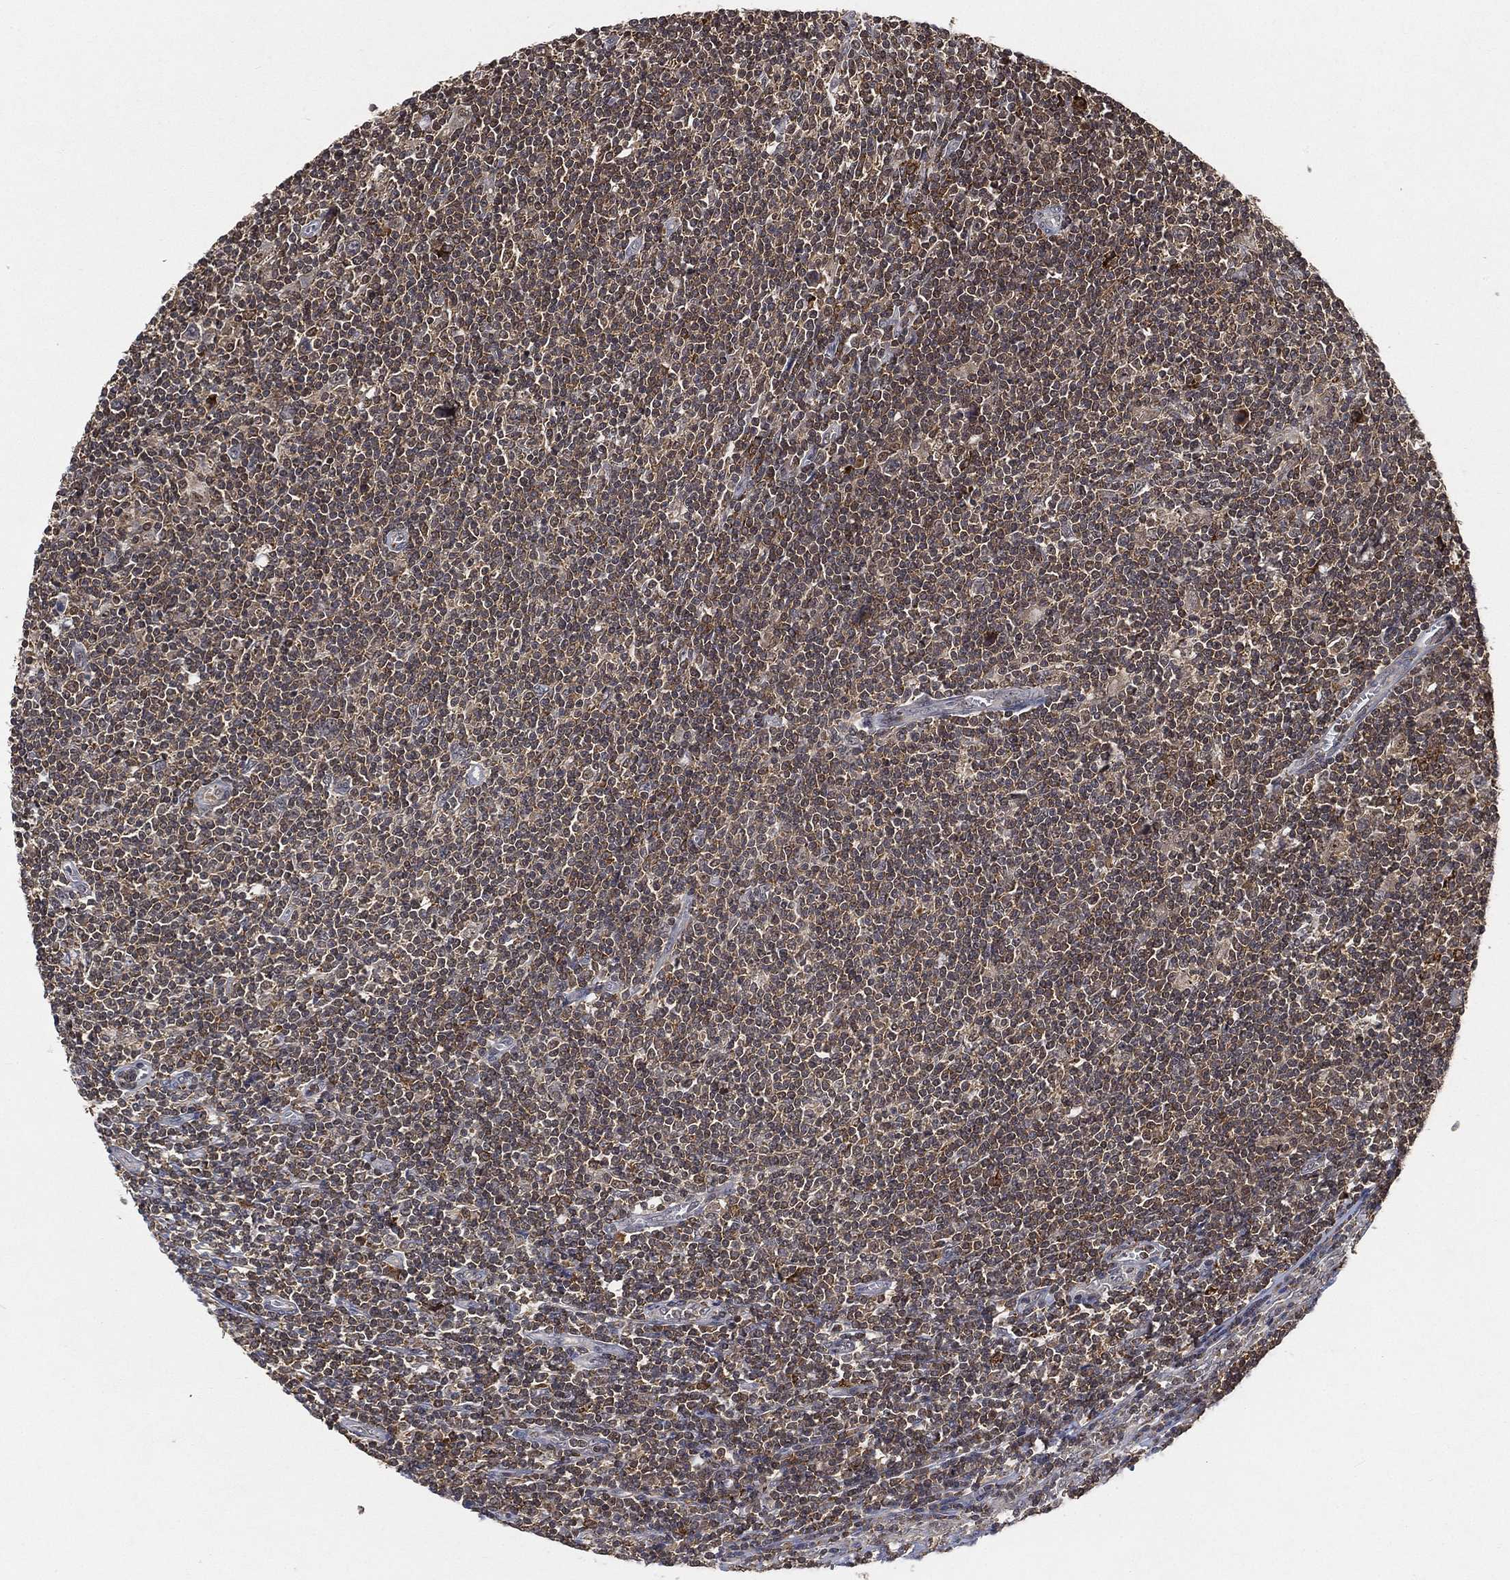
{"staining": {"intensity": "negative", "quantity": "none", "location": "none"}, "tissue": "lymphoma", "cell_type": "Tumor cells", "image_type": "cancer", "snomed": [{"axis": "morphology", "description": "Hodgkin's disease, NOS"}, {"axis": "topography", "description": "Lymph node"}], "caption": "Immunohistochemistry micrograph of neoplastic tissue: lymphoma stained with DAB (3,3'-diaminobenzidine) shows no significant protein staining in tumor cells.", "gene": "WDR26", "patient": {"sex": "male", "age": 40}}